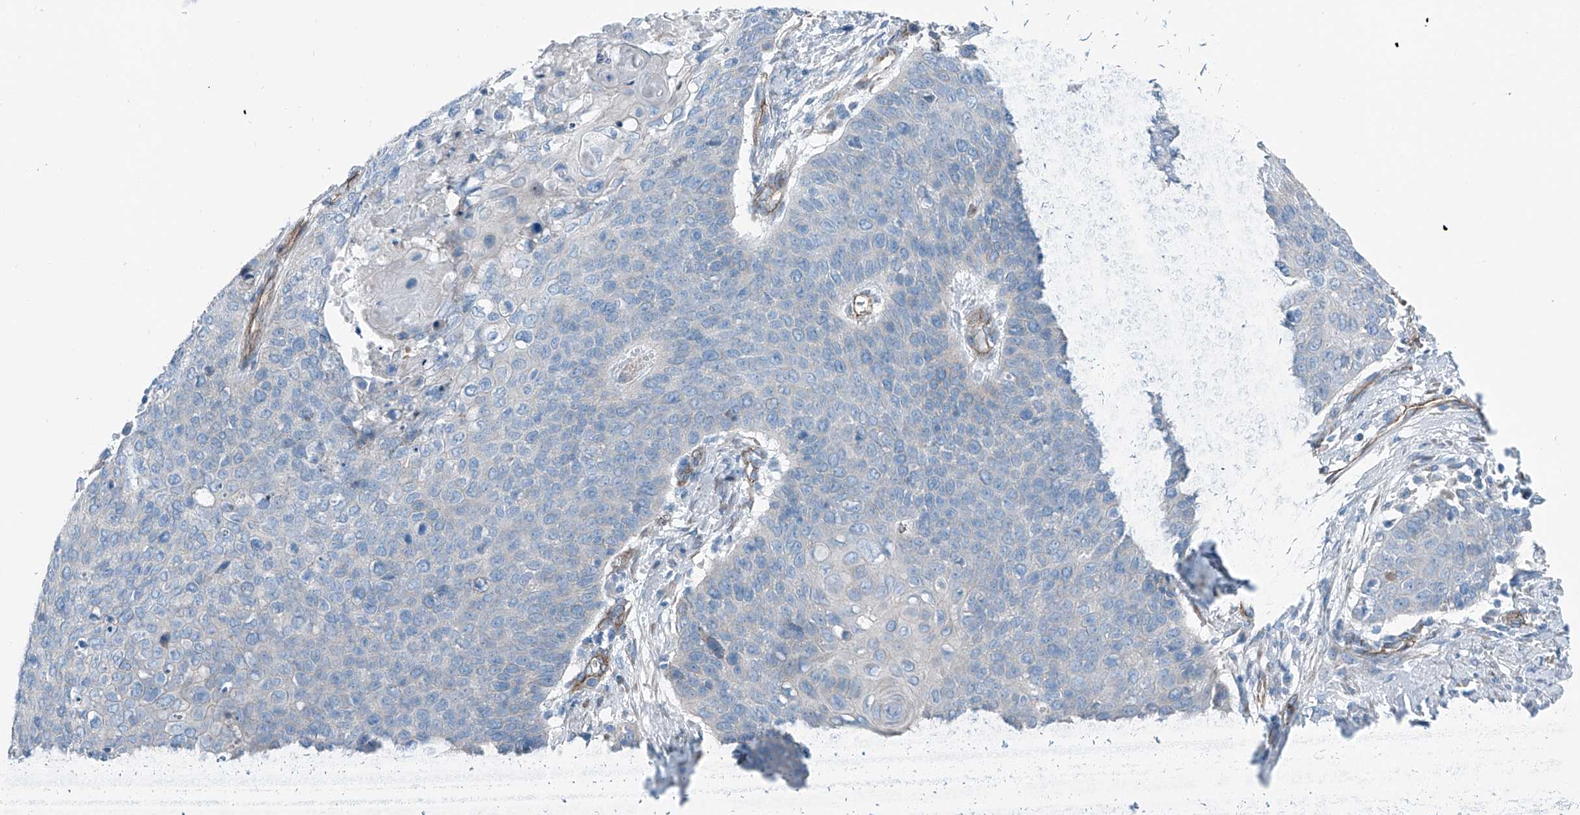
{"staining": {"intensity": "negative", "quantity": "none", "location": "none"}, "tissue": "cervical cancer", "cell_type": "Tumor cells", "image_type": "cancer", "snomed": [{"axis": "morphology", "description": "Squamous cell carcinoma, NOS"}, {"axis": "topography", "description": "Cervix"}], "caption": "Tumor cells show no significant expression in cervical squamous cell carcinoma.", "gene": "THEMIS2", "patient": {"sex": "female", "age": 39}}